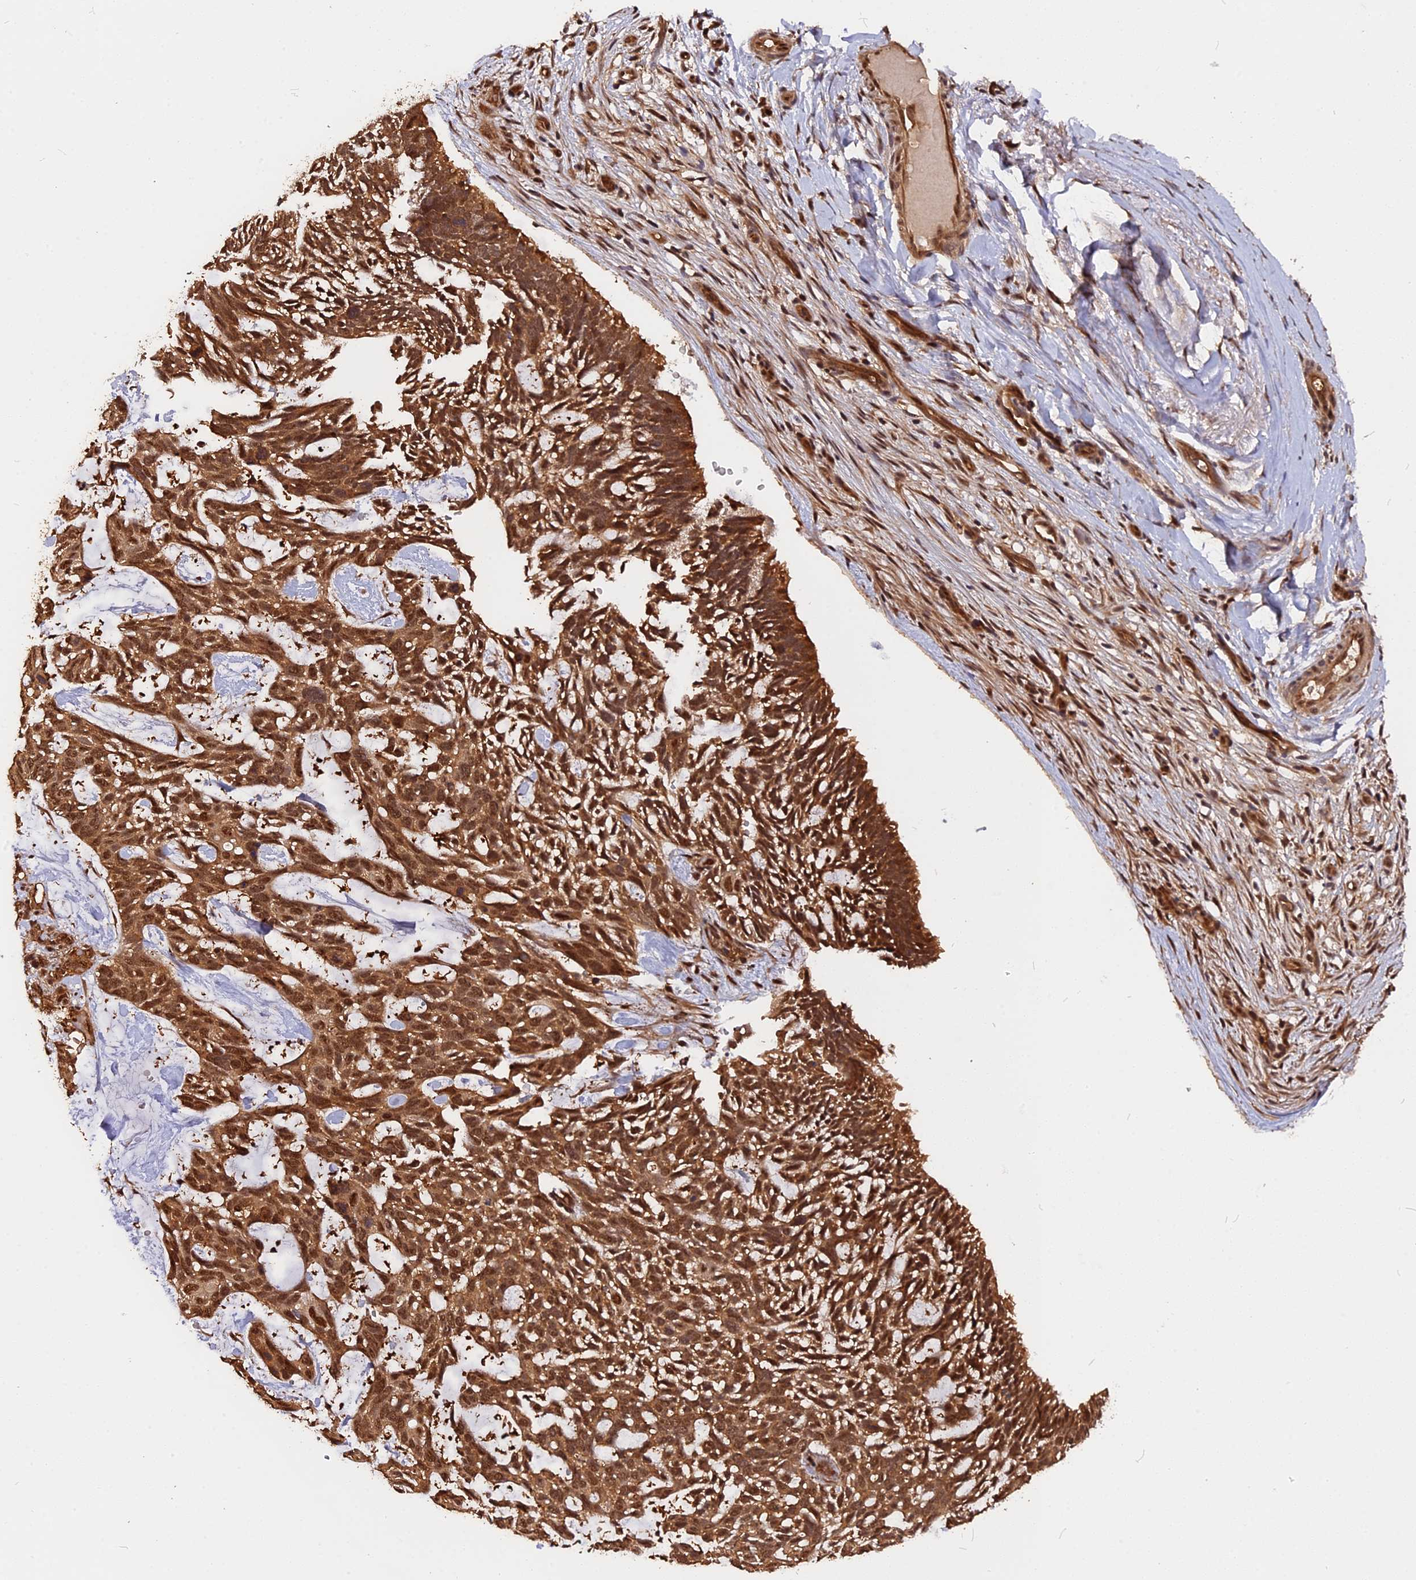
{"staining": {"intensity": "strong", "quantity": ">75%", "location": "cytoplasmic/membranous,nuclear"}, "tissue": "skin cancer", "cell_type": "Tumor cells", "image_type": "cancer", "snomed": [{"axis": "morphology", "description": "Basal cell carcinoma"}, {"axis": "topography", "description": "Skin"}], "caption": "Immunohistochemistry (IHC) image of skin basal cell carcinoma stained for a protein (brown), which reveals high levels of strong cytoplasmic/membranous and nuclear expression in about >75% of tumor cells.", "gene": "ADRM1", "patient": {"sex": "male", "age": 88}}